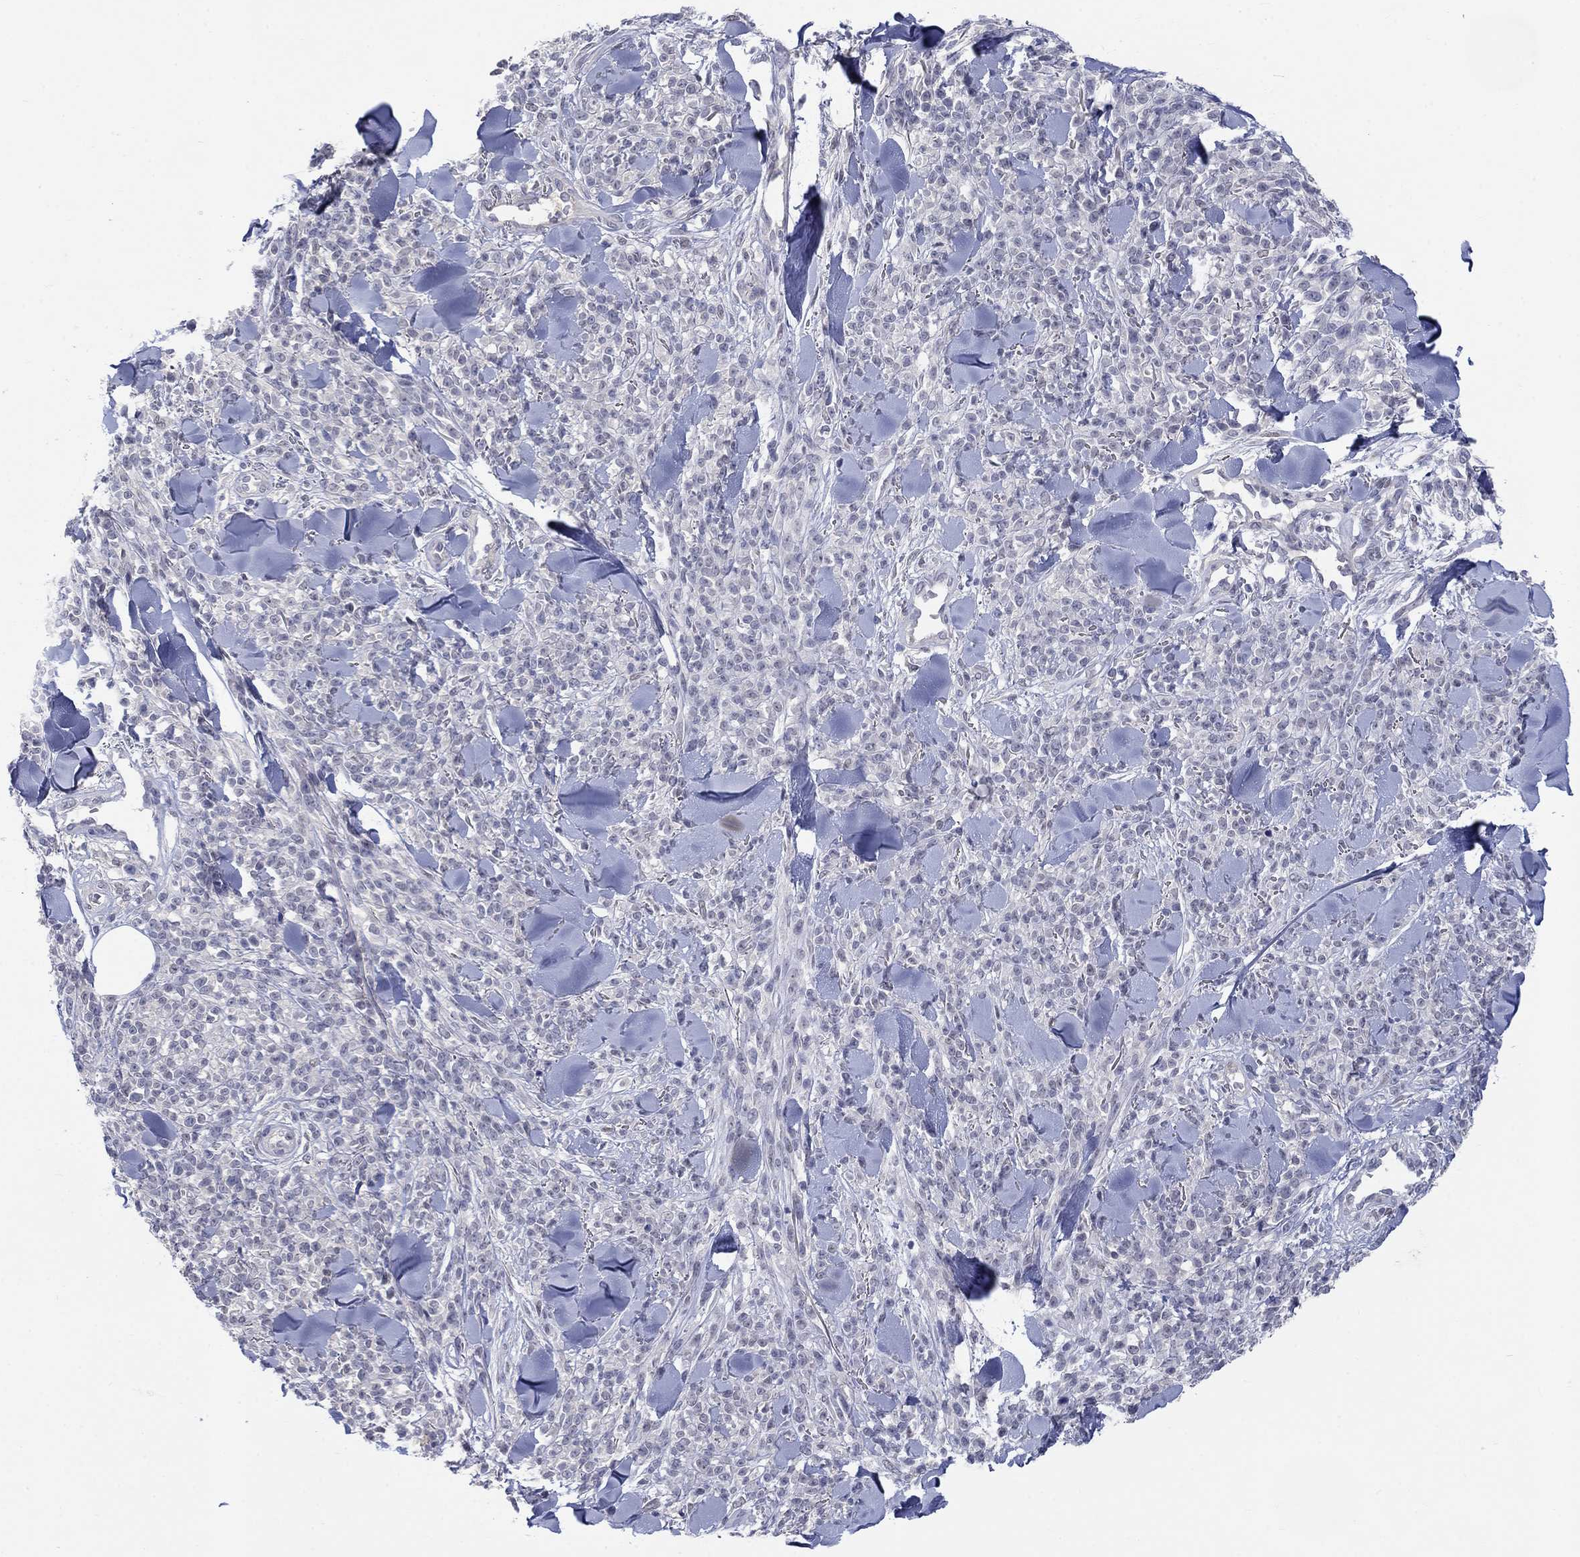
{"staining": {"intensity": "negative", "quantity": "none", "location": "none"}, "tissue": "melanoma", "cell_type": "Tumor cells", "image_type": "cancer", "snomed": [{"axis": "morphology", "description": "Malignant melanoma, NOS"}, {"axis": "topography", "description": "Skin"}, {"axis": "topography", "description": "Skin of trunk"}], "caption": "Immunohistochemical staining of human melanoma exhibits no significant positivity in tumor cells.", "gene": "EGFLAM", "patient": {"sex": "male", "age": 74}}